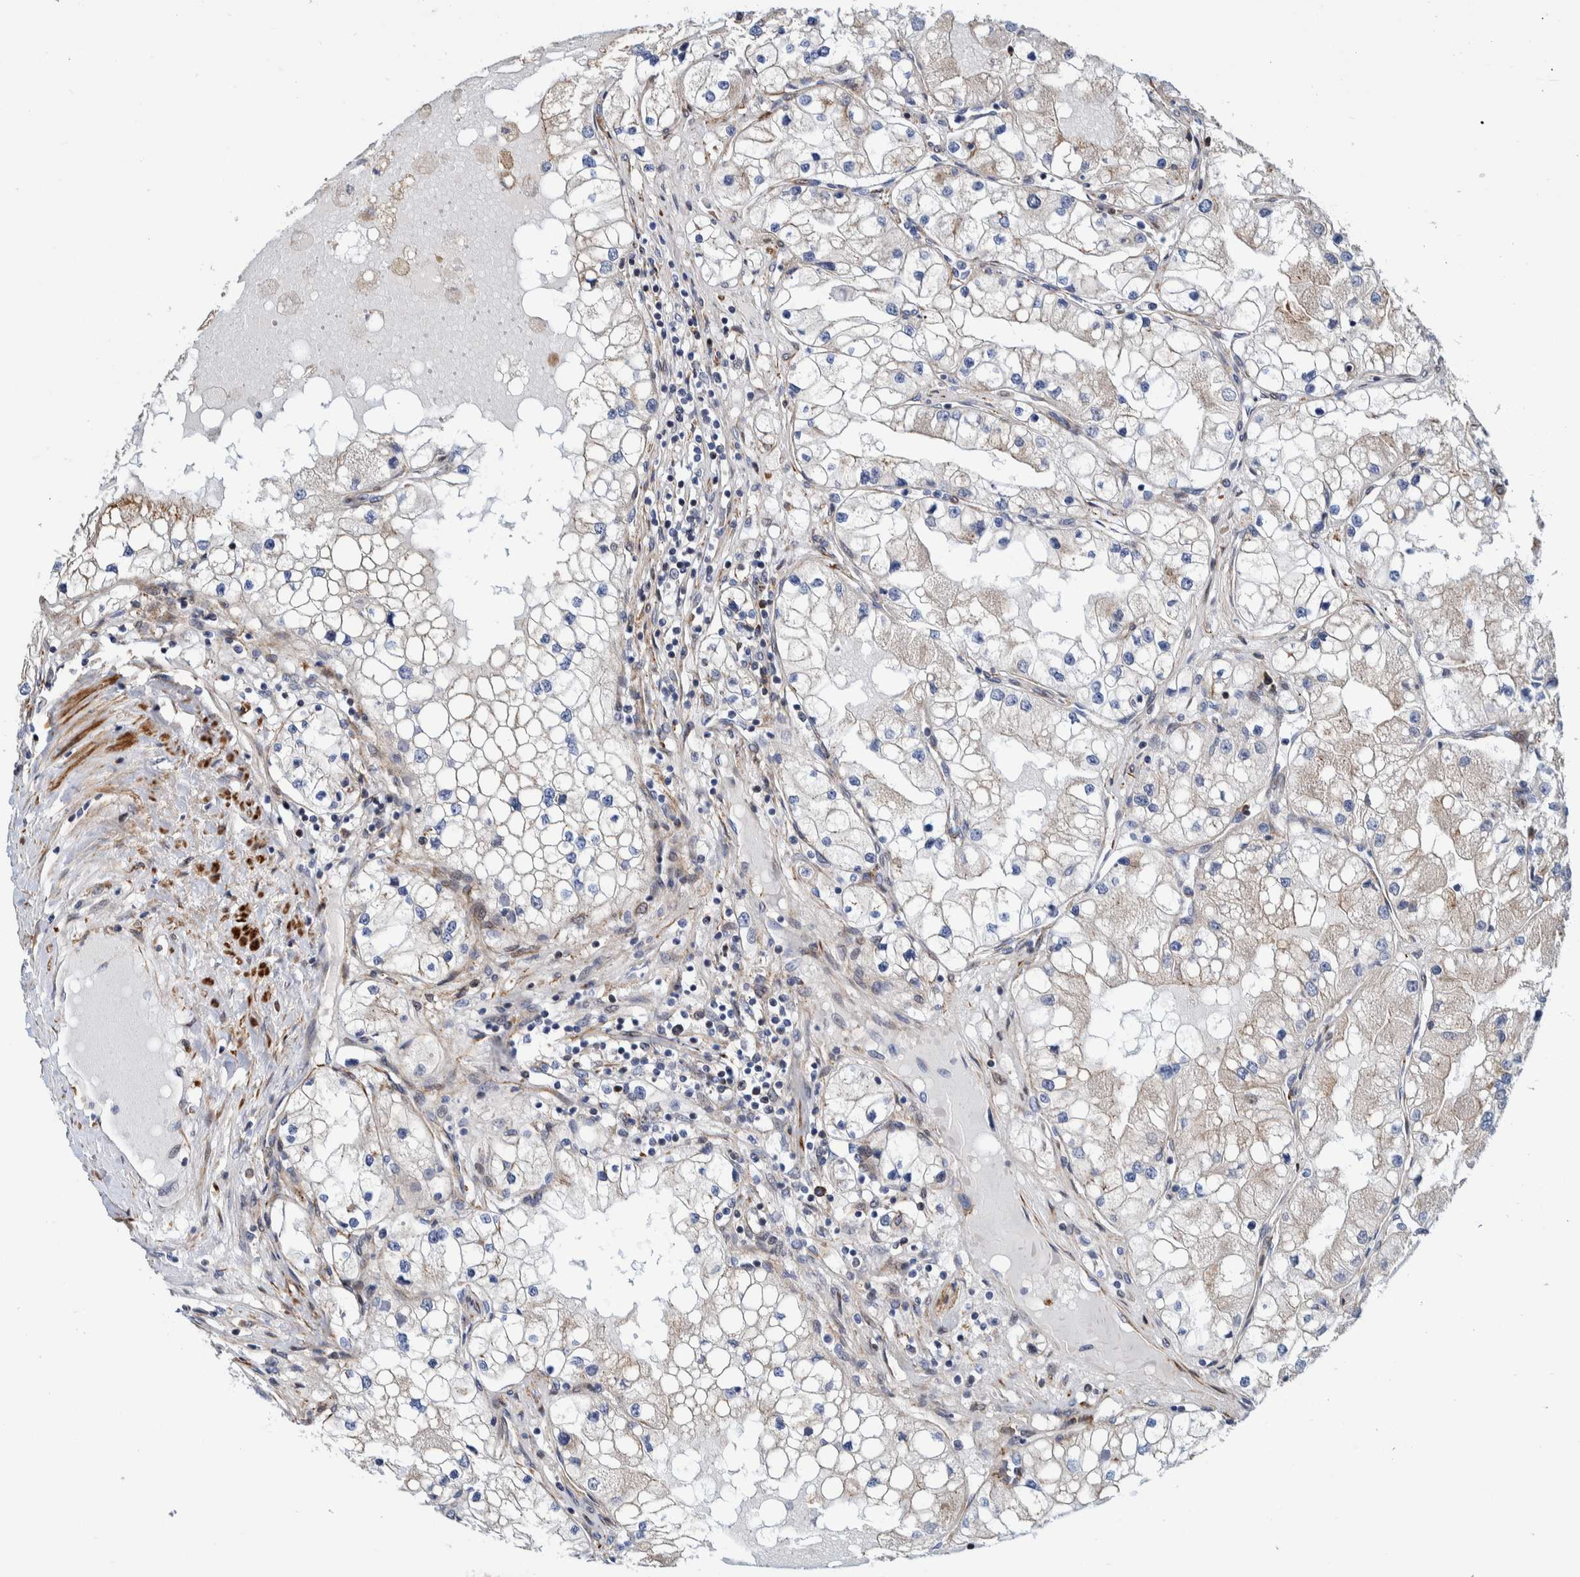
{"staining": {"intensity": "negative", "quantity": "none", "location": "none"}, "tissue": "renal cancer", "cell_type": "Tumor cells", "image_type": "cancer", "snomed": [{"axis": "morphology", "description": "Adenocarcinoma, NOS"}, {"axis": "topography", "description": "Kidney"}], "caption": "Immunohistochemistry of renal cancer (adenocarcinoma) shows no positivity in tumor cells. The staining was performed using DAB to visualize the protein expression in brown, while the nuclei were stained in blue with hematoxylin (Magnification: 20x).", "gene": "CCDC57", "patient": {"sex": "male", "age": 68}}